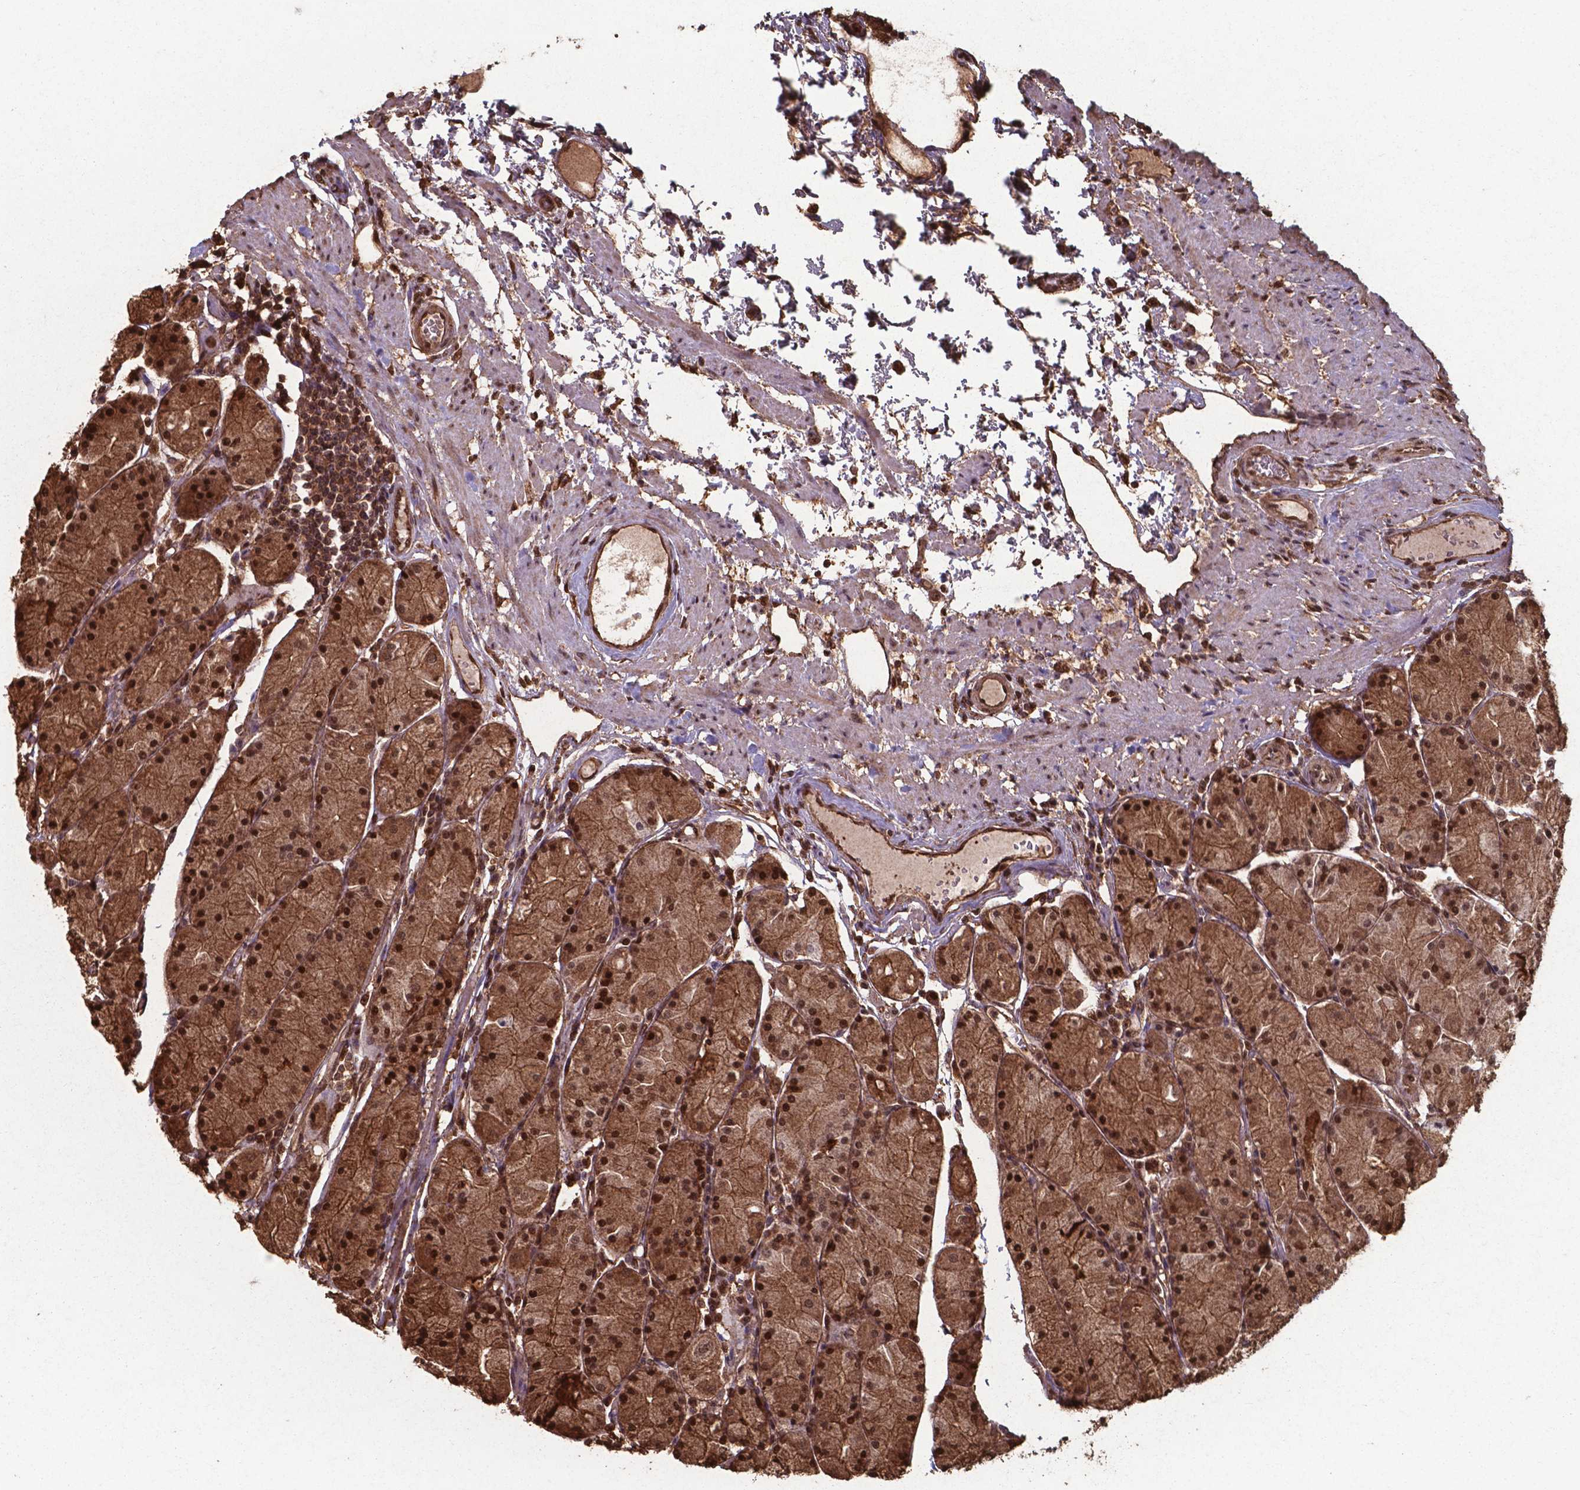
{"staining": {"intensity": "strong", "quantity": ">75%", "location": "cytoplasmic/membranous,nuclear"}, "tissue": "stomach", "cell_type": "Glandular cells", "image_type": "normal", "snomed": [{"axis": "morphology", "description": "Normal tissue, NOS"}, {"axis": "topography", "description": "Stomach, upper"}], "caption": "High-power microscopy captured an immunohistochemistry (IHC) photomicrograph of benign stomach, revealing strong cytoplasmic/membranous,nuclear staining in approximately >75% of glandular cells.", "gene": "CHP2", "patient": {"sex": "male", "age": 69}}